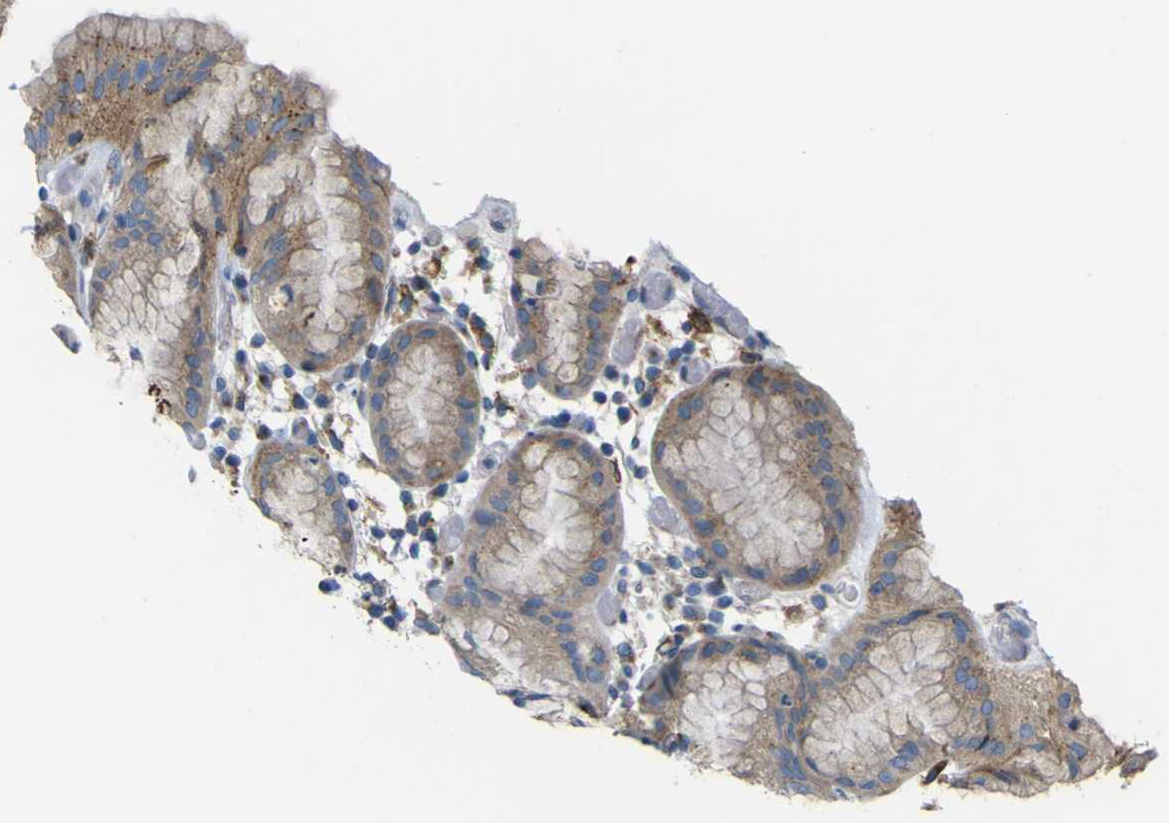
{"staining": {"intensity": "moderate", "quantity": ">75%", "location": "cytoplasmic/membranous"}, "tissue": "stomach", "cell_type": "Glandular cells", "image_type": "normal", "snomed": [{"axis": "morphology", "description": "Normal tissue, NOS"}, {"axis": "topography", "description": "Stomach"}, {"axis": "topography", "description": "Stomach, lower"}], "caption": "Immunohistochemical staining of unremarkable stomach demonstrates >75% levels of moderate cytoplasmic/membranous protein staining in about >75% of glandular cells.", "gene": "IGF2R", "patient": {"sex": "female", "age": 75}}